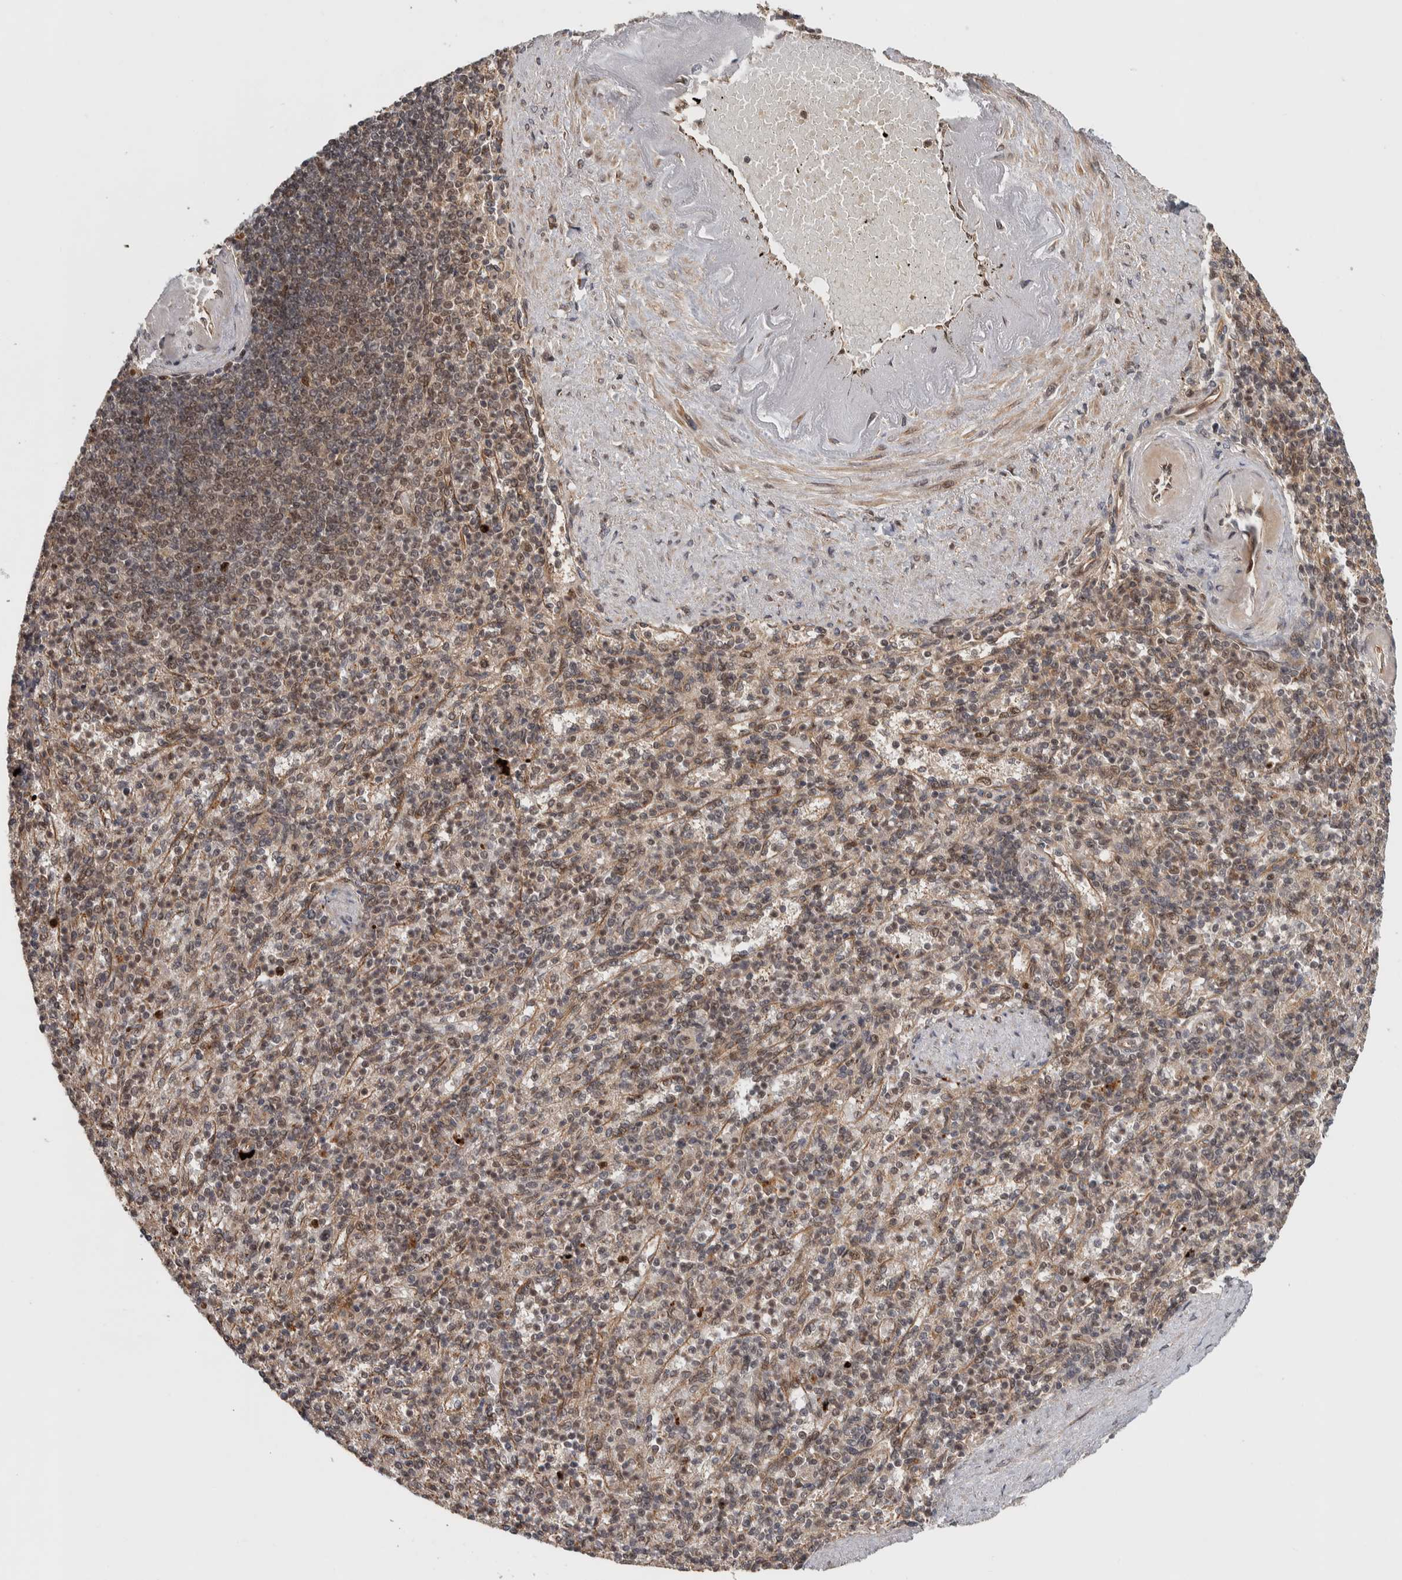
{"staining": {"intensity": "moderate", "quantity": "25%-75%", "location": "nuclear"}, "tissue": "spleen", "cell_type": "Cells in red pulp", "image_type": "normal", "snomed": [{"axis": "morphology", "description": "Normal tissue, NOS"}, {"axis": "topography", "description": "Spleen"}], "caption": "Cells in red pulp display medium levels of moderate nuclear positivity in about 25%-75% of cells in benign spleen. The staining was performed using DAB (3,3'-diaminobenzidine) to visualize the protein expression in brown, while the nuclei were stained in blue with hematoxylin (Magnification: 20x).", "gene": "RPS6KA4", "patient": {"sex": "female", "age": 74}}